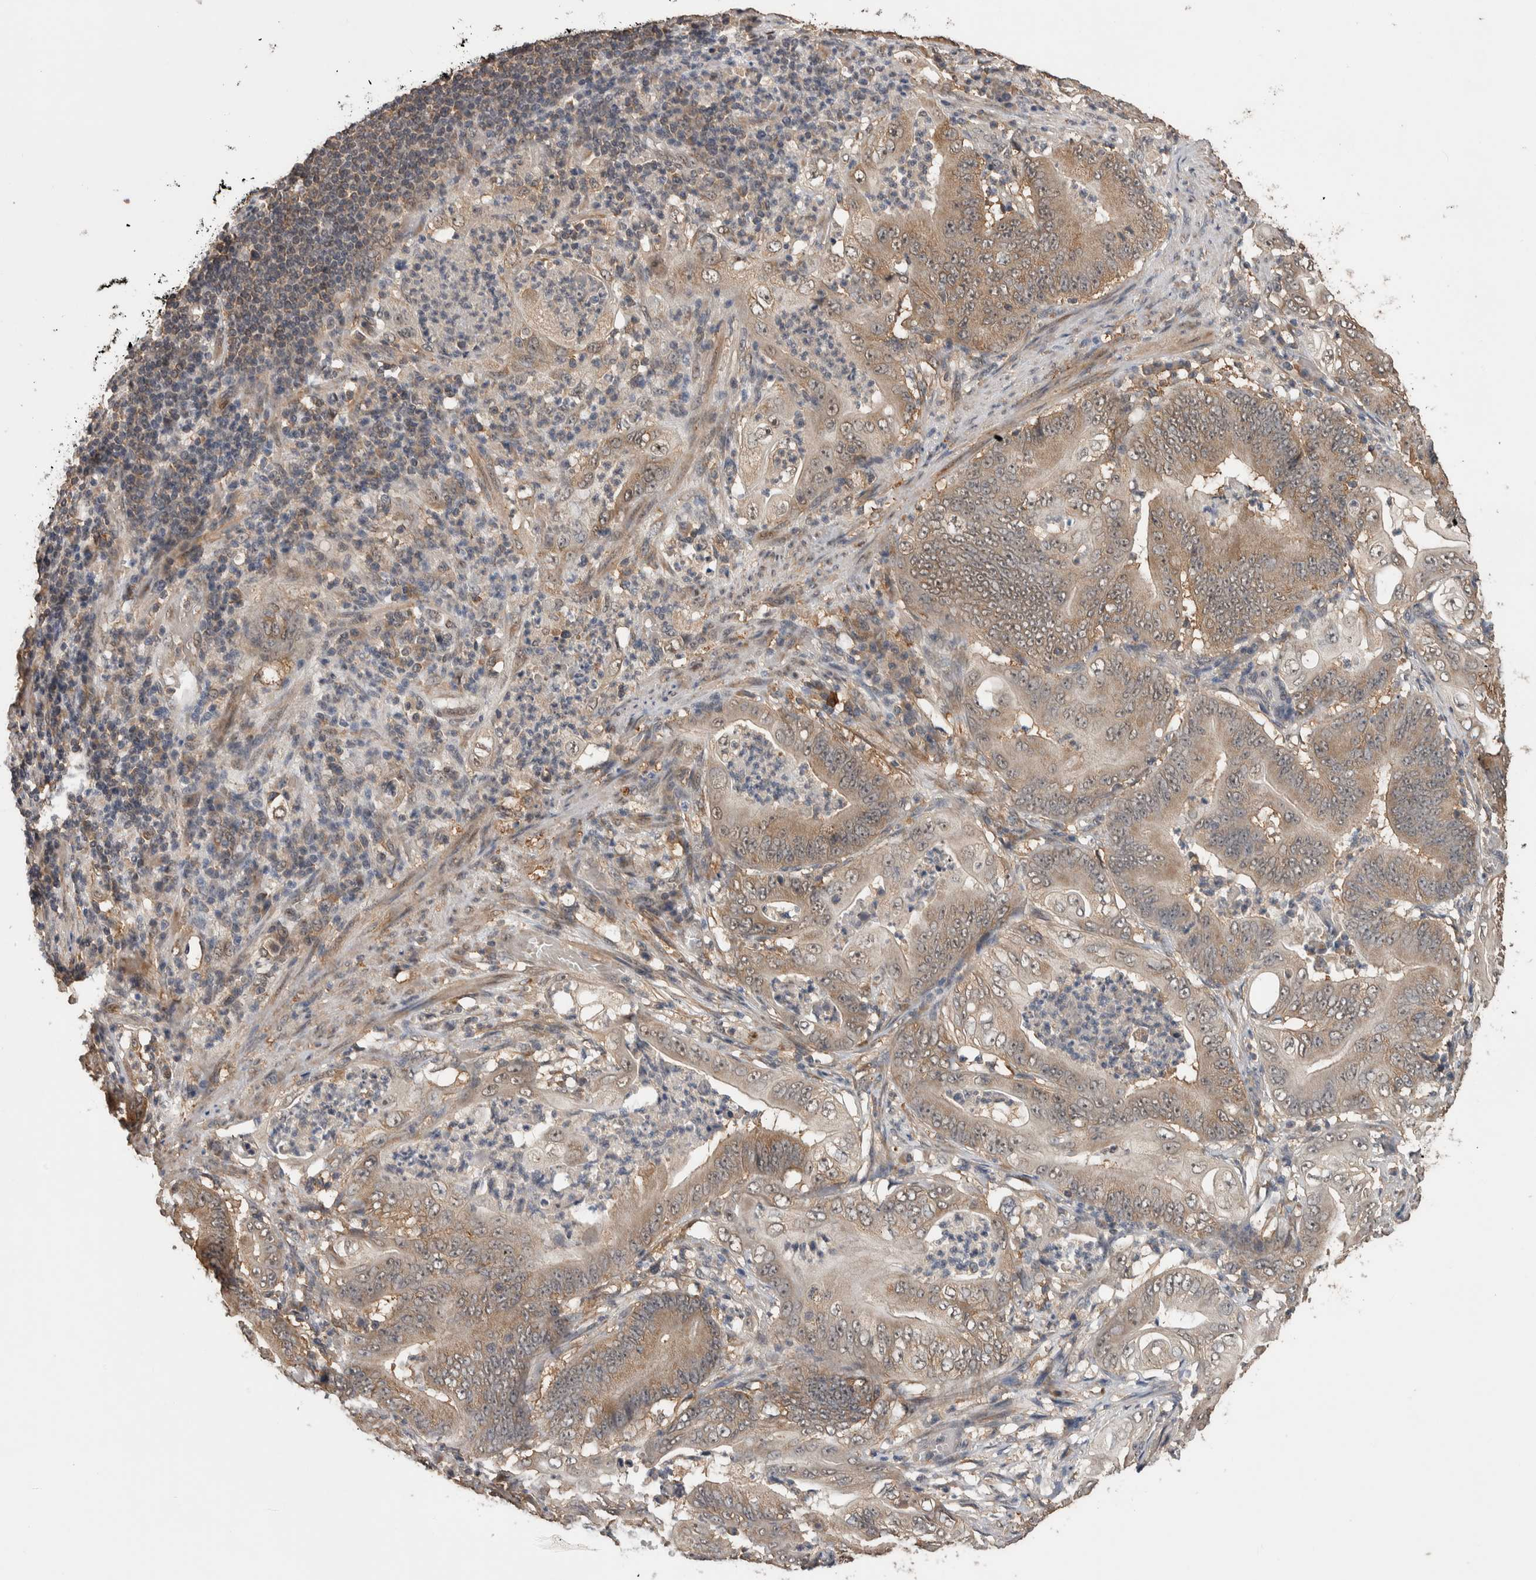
{"staining": {"intensity": "weak", "quantity": ">75%", "location": "cytoplasmic/membranous"}, "tissue": "stomach cancer", "cell_type": "Tumor cells", "image_type": "cancer", "snomed": [{"axis": "morphology", "description": "Adenocarcinoma, NOS"}, {"axis": "topography", "description": "Stomach"}], "caption": "Weak cytoplasmic/membranous positivity for a protein is present in about >75% of tumor cells of stomach cancer (adenocarcinoma) using immunohistochemistry.", "gene": "DVL2", "patient": {"sex": "female", "age": 73}}